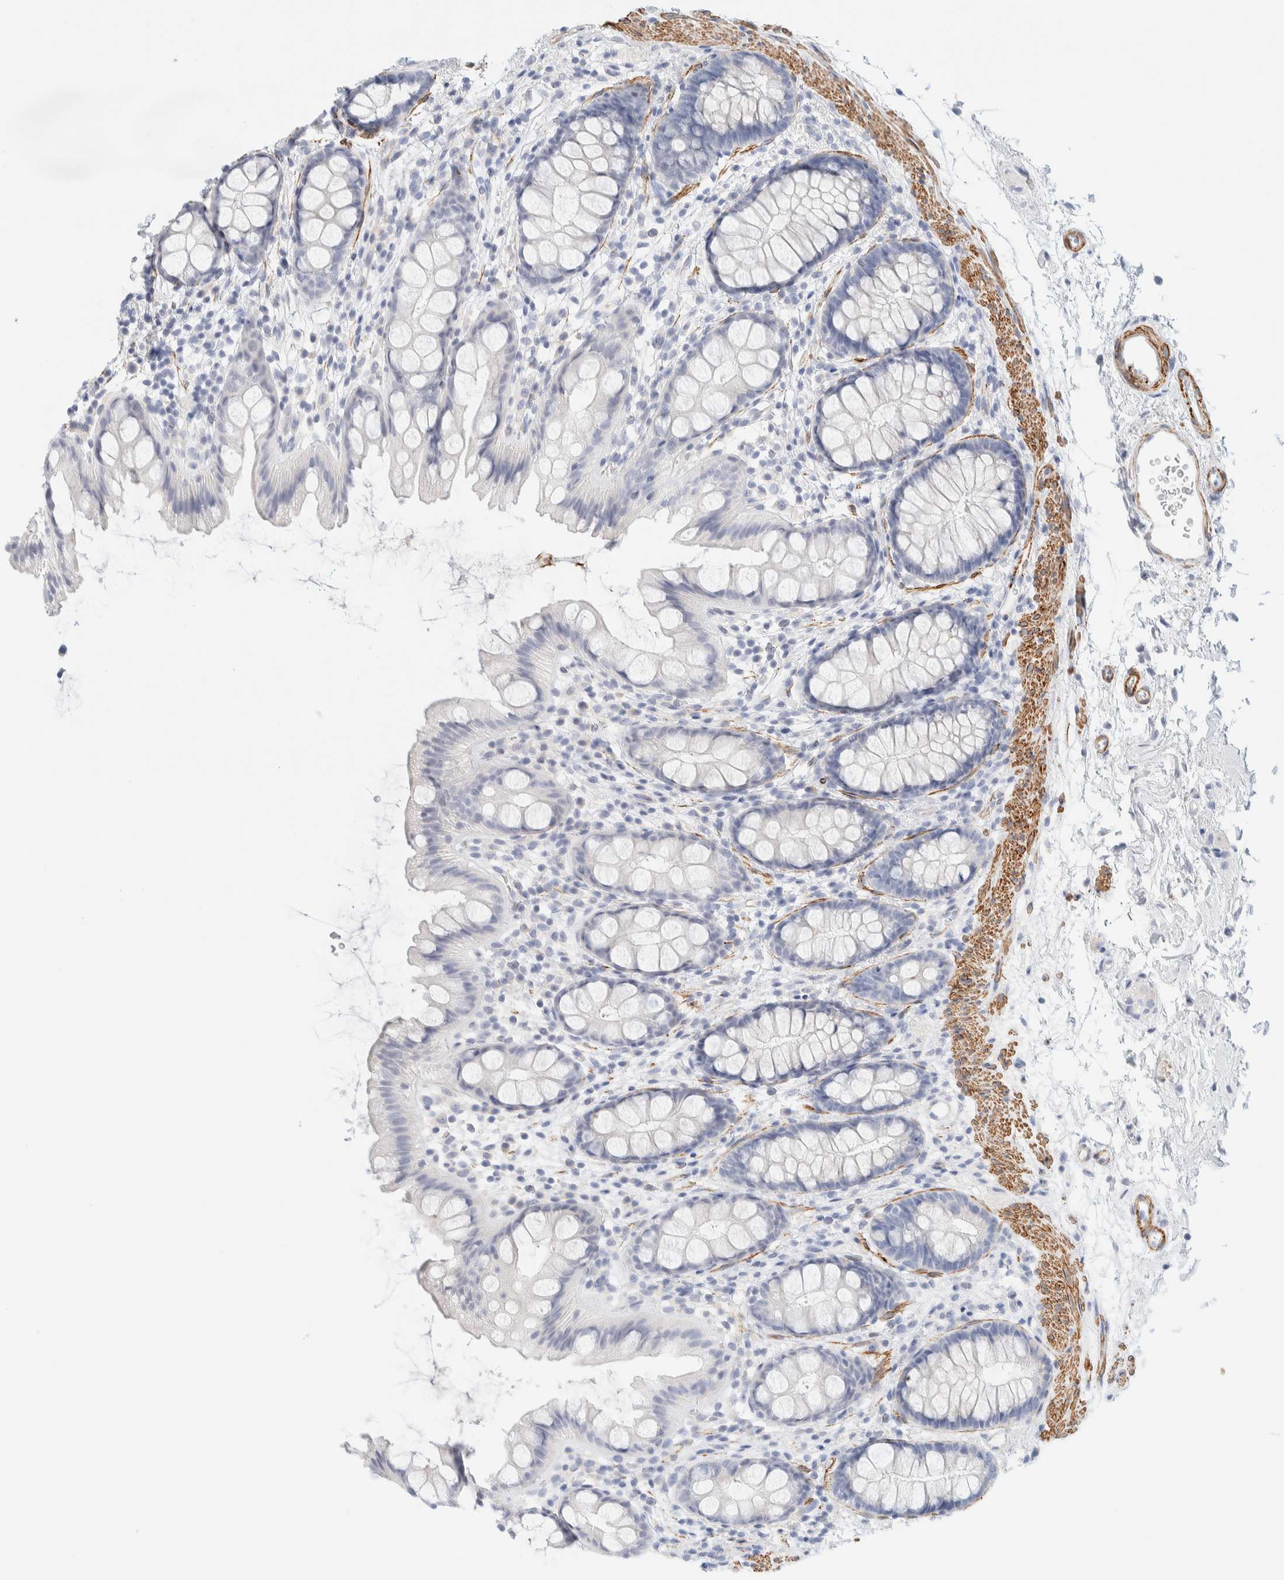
{"staining": {"intensity": "negative", "quantity": "none", "location": "none"}, "tissue": "rectum", "cell_type": "Glandular cells", "image_type": "normal", "snomed": [{"axis": "morphology", "description": "Normal tissue, NOS"}, {"axis": "topography", "description": "Rectum"}], "caption": "Benign rectum was stained to show a protein in brown. There is no significant staining in glandular cells. (DAB immunohistochemistry with hematoxylin counter stain).", "gene": "AFMID", "patient": {"sex": "female", "age": 65}}